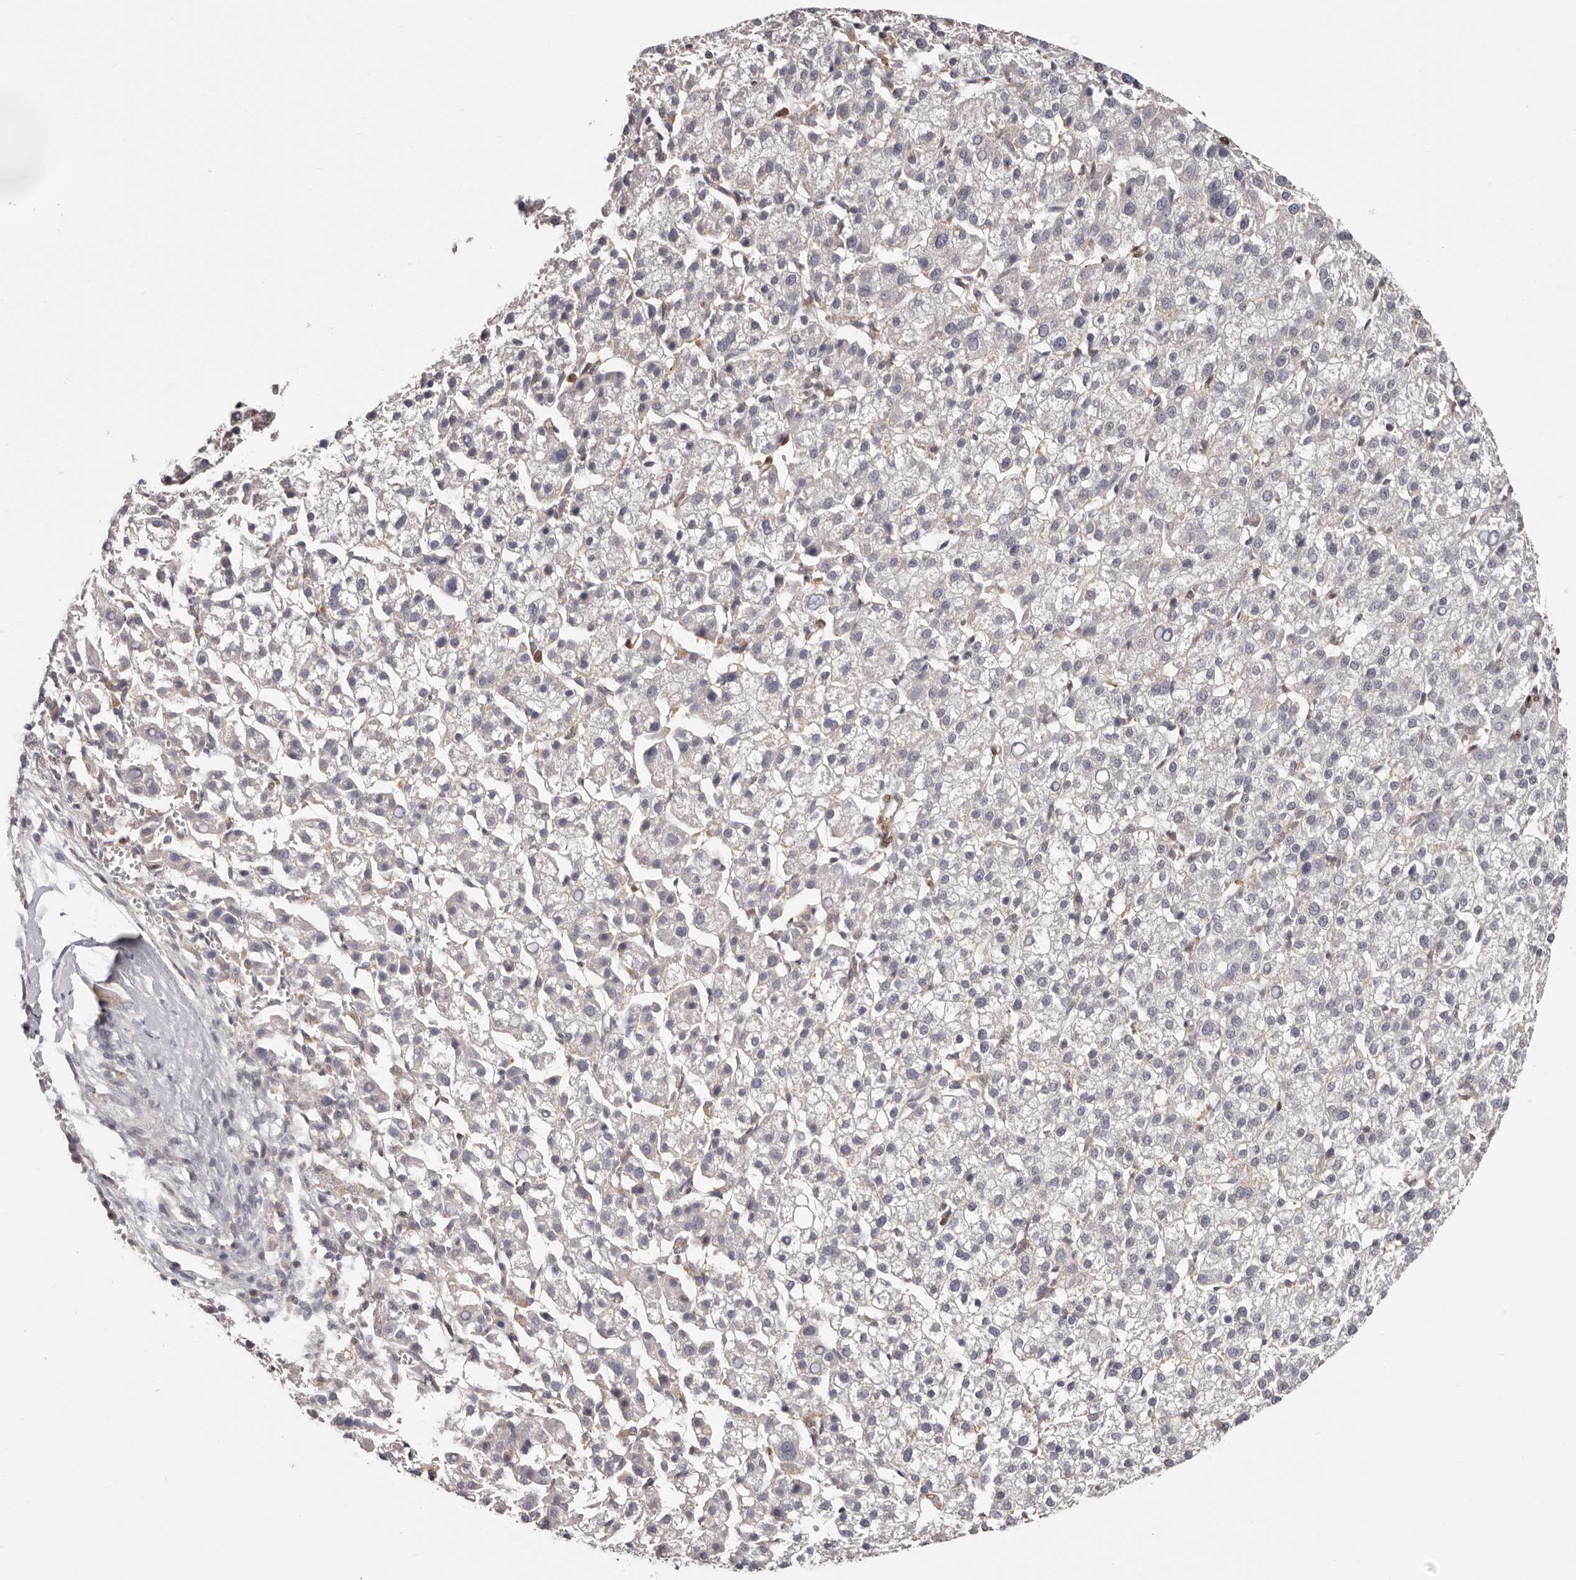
{"staining": {"intensity": "negative", "quantity": "none", "location": "none"}, "tissue": "liver cancer", "cell_type": "Tumor cells", "image_type": "cancer", "snomed": [{"axis": "morphology", "description": "Carcinoma, Hepatocellular, NOS"}, {"axis": "topography", "description": "Liver"}], "caption": "An IHC micrograph of liver cancer (hepatocellular carcinoma) is shown. There is no staining in tumor cells of liver cancer (hepatocellular carcinoma).", "gene": "SMAD7", "patient": {"sex": "female", "age": 58}}